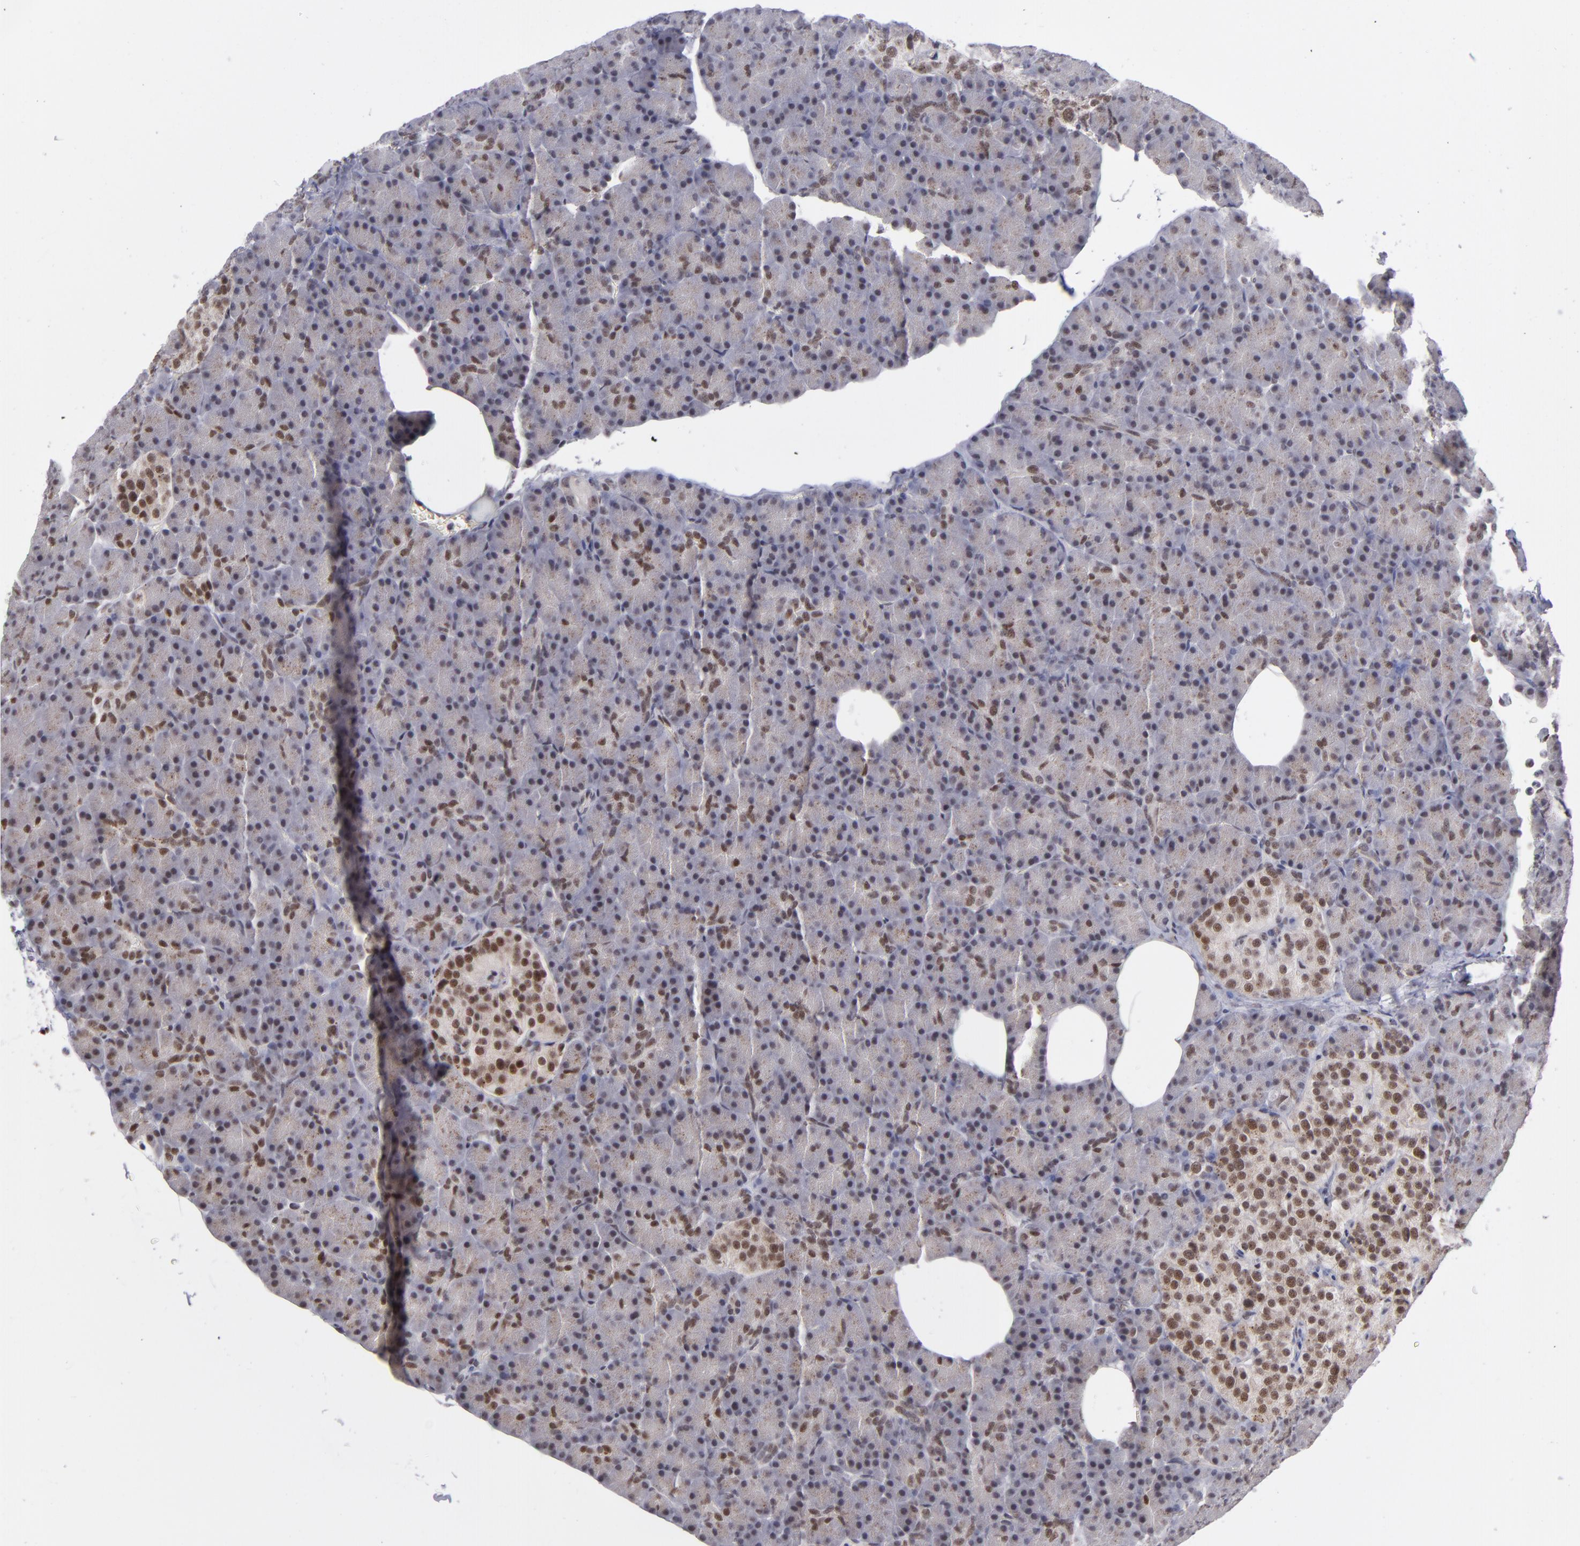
{"staining": {"intensity": "weak", "quantity": "25%-75%", "location": "cytoplasmic/membranous"}, "tissue": "pancreas", "cell_type": "Exocrine glandular cells", "image_type": "normal", "snomed": [{"axis": "morphology", "description": "Normal tissue, NOS"}, {"axis": "topography", "description": "Pancreas"}], "caption": "Weak cytoplasmic/membranous expression for a protein is appreciated in approximately 25%-75% of exocrine glandular cells of unremarkable pancreas using immunohistochemistry (IHC).", "gene": "MLLT3", "patient": {"sex": "female", "age": 43}}